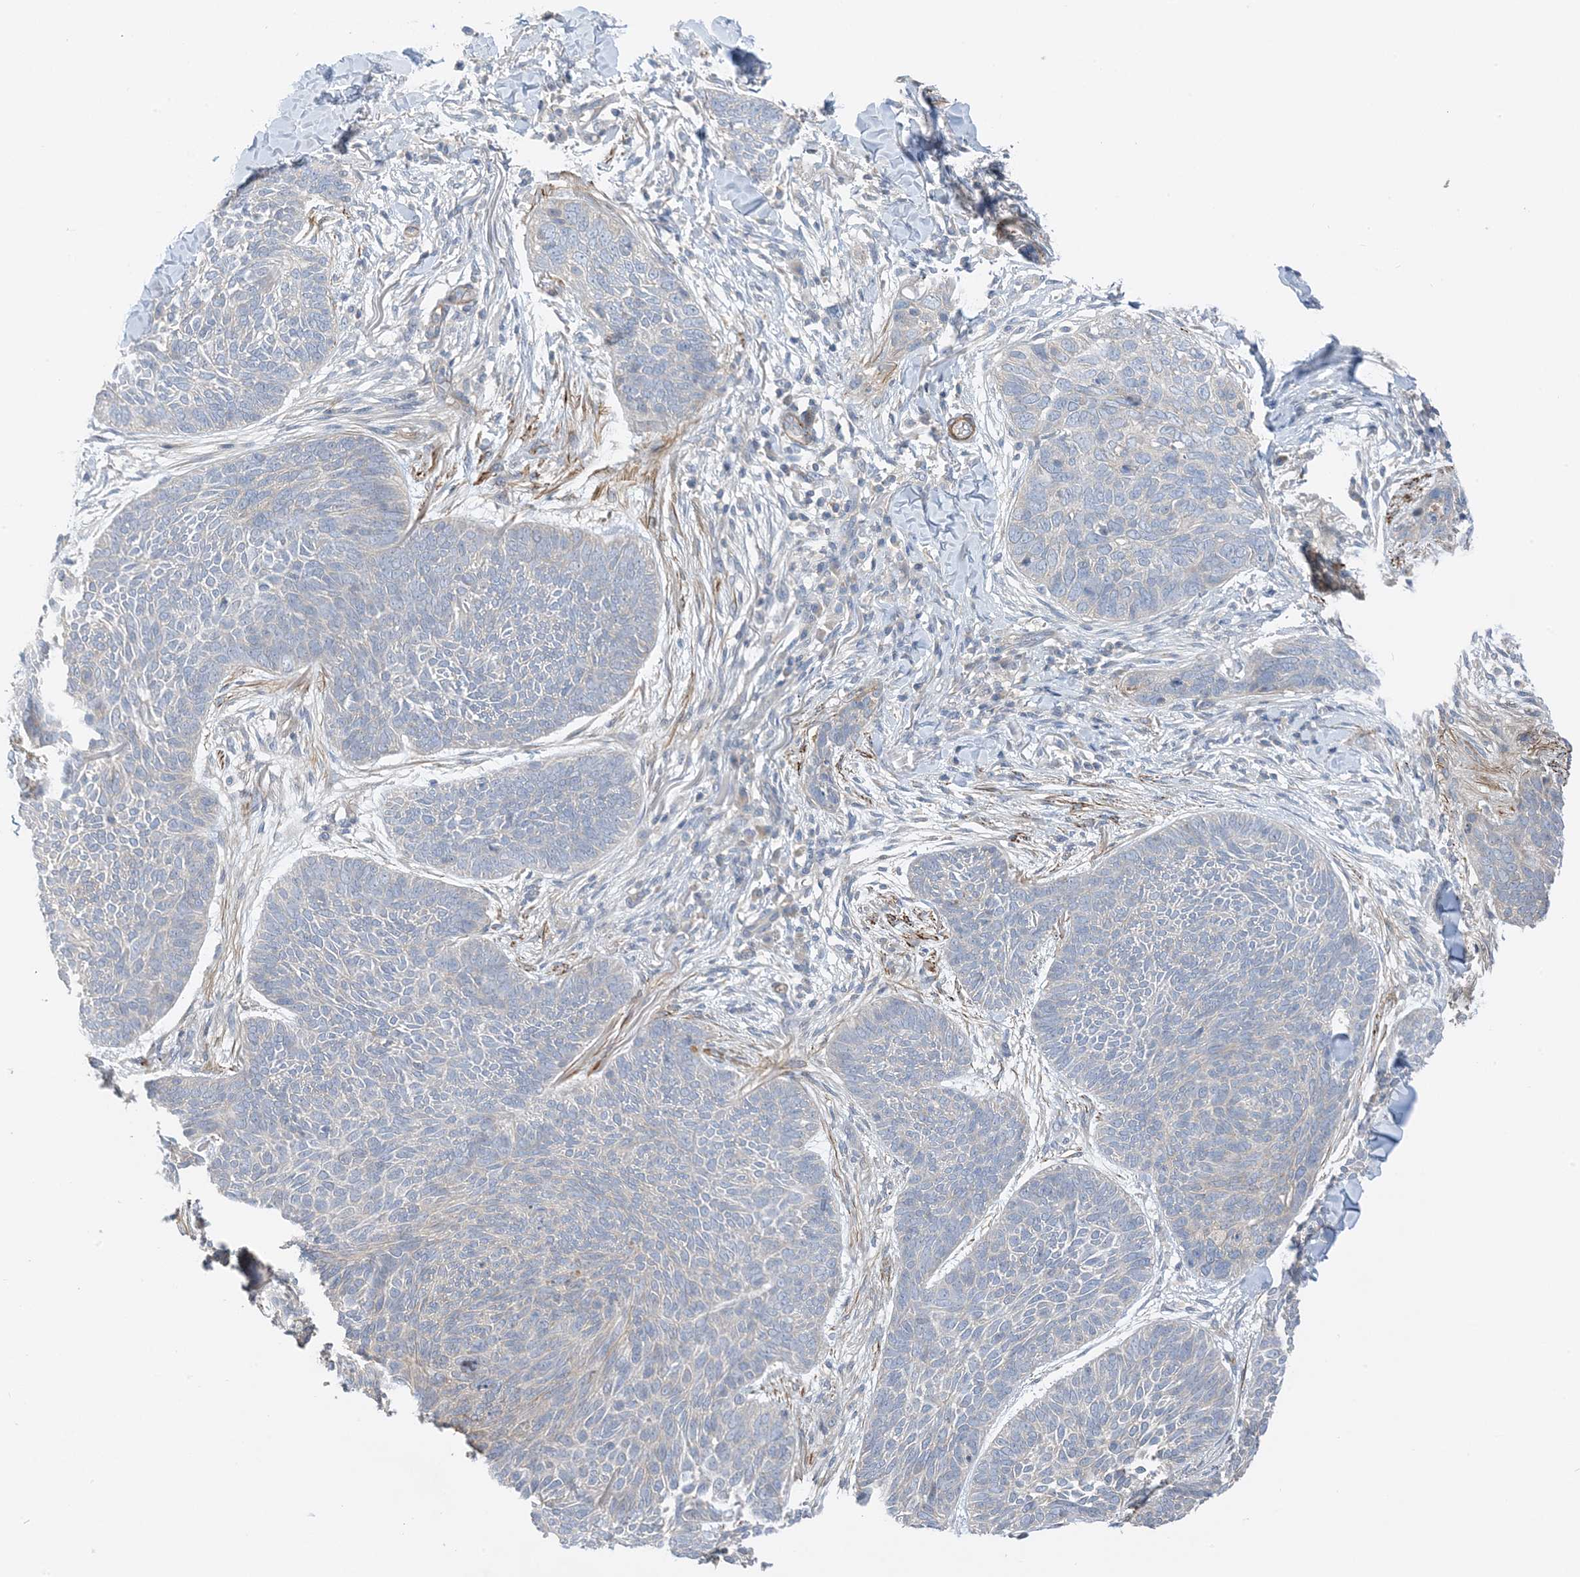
{"staining": {"intensity": "negative", "quantity": "none", "location": "none"}, "tissue": "skin cancer", "cell_type": "Tumor cells", "image_type": "cancer", "snomed": [{"axis": "morphology", "description": "Basal cell carcinoma"}, {"axis": "topography", "description": "Skin"}], "caption": "An IHC image of basal cell carcinoma (skin) is shown. There is no staining in tumor cells of basal cell carcinoma (skin).", "gene": "KIFBP", "patient": {"sex": "male", "age": 85}}